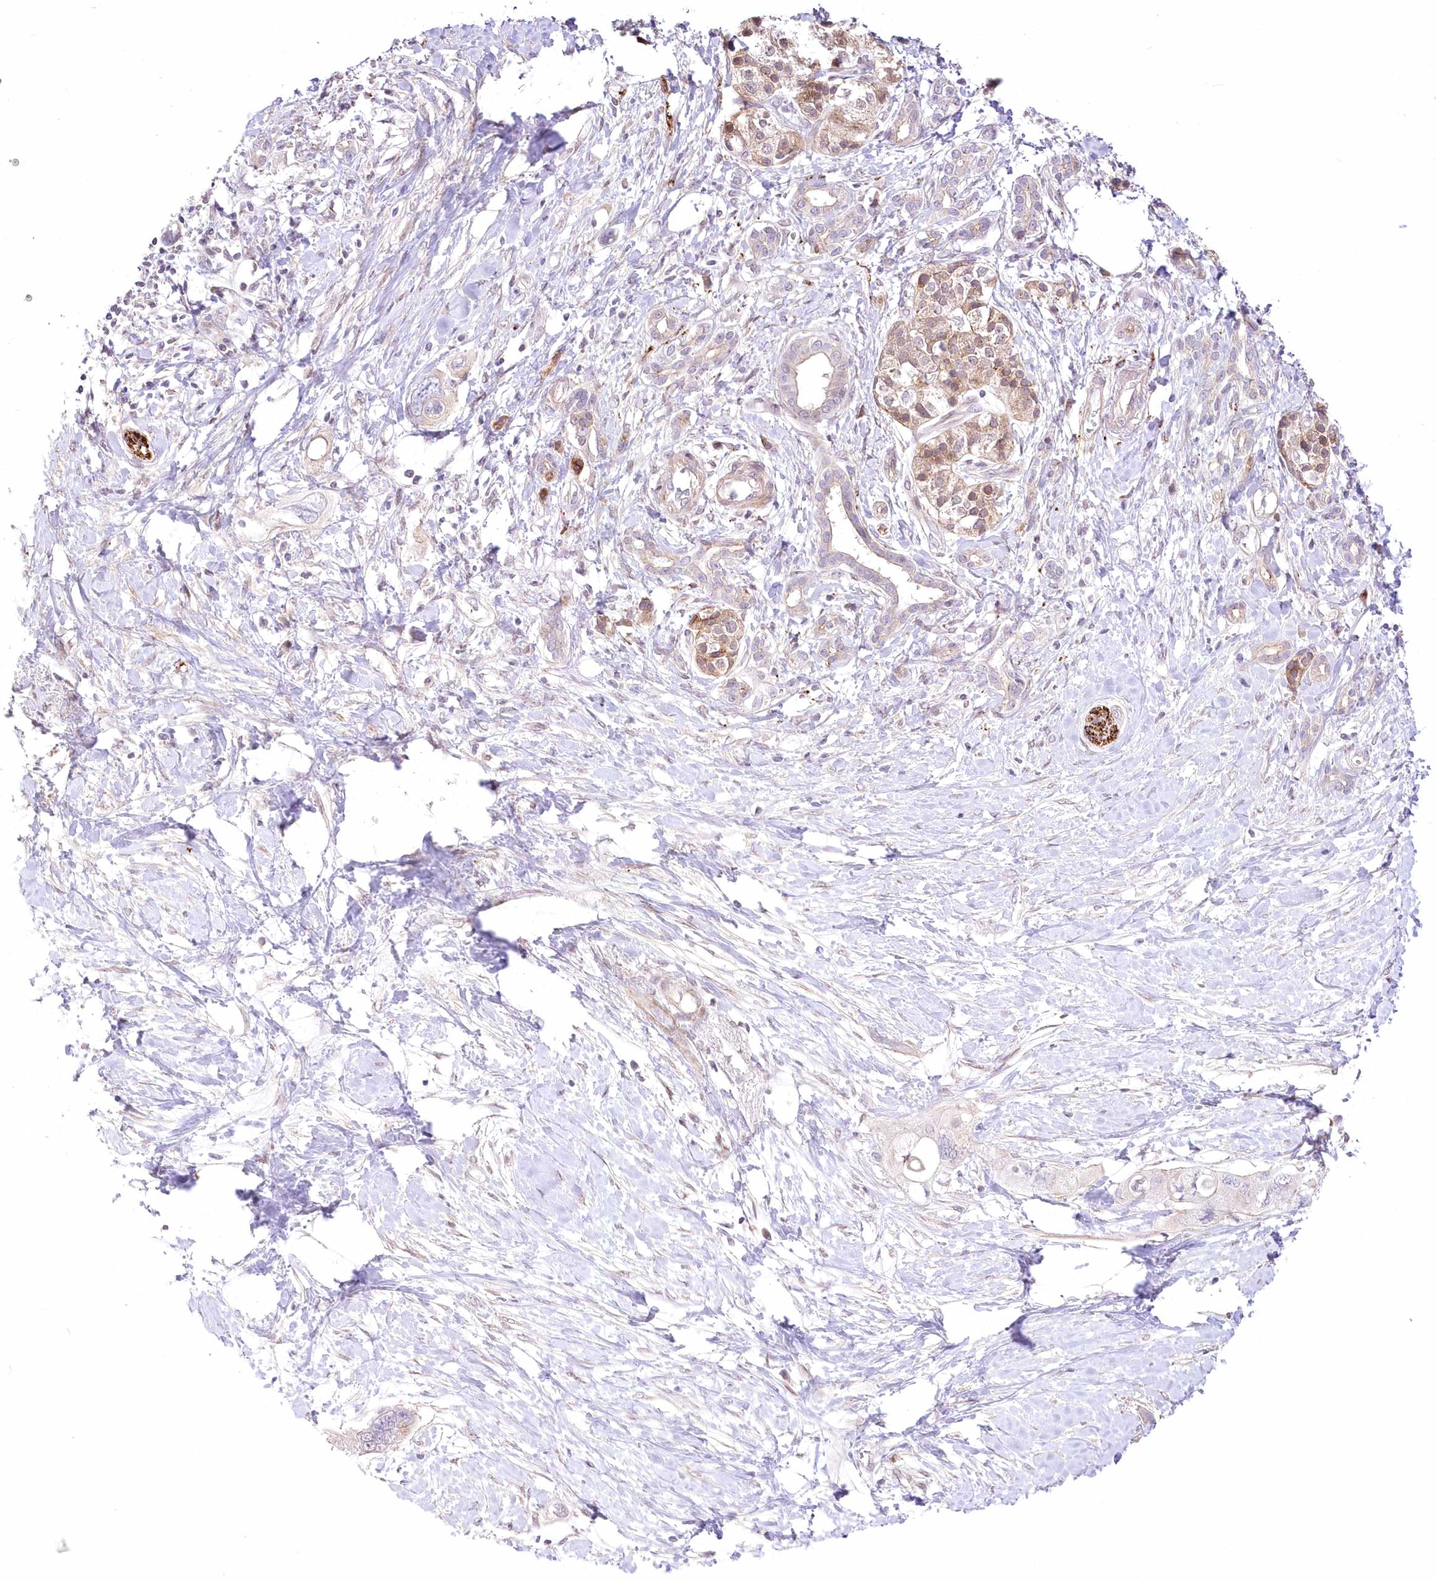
{"staining": {"intensity": "weak", "quantity": "<25%", "location": "cytoplasmic/membranous"}, "tissue": "pancreatic cancer", "cell_type": "Tumor cells", "image_type": "cancer", "snomed": [{"axis": "morphology", "description": "Adenocarcinoma, NOS"}, {"axis": "topography", "description": "Pancreas"}], "caption": "Immunohistochemical staining of human adenocarcinoma (pancreatic) demonstrates no significant staining in tumor cells. (Immunohistochemistry (ihc), brightfield microscopy, high magnification).", "gene": "FAM241B", "patient": {"sex": "female", "age": 56}}